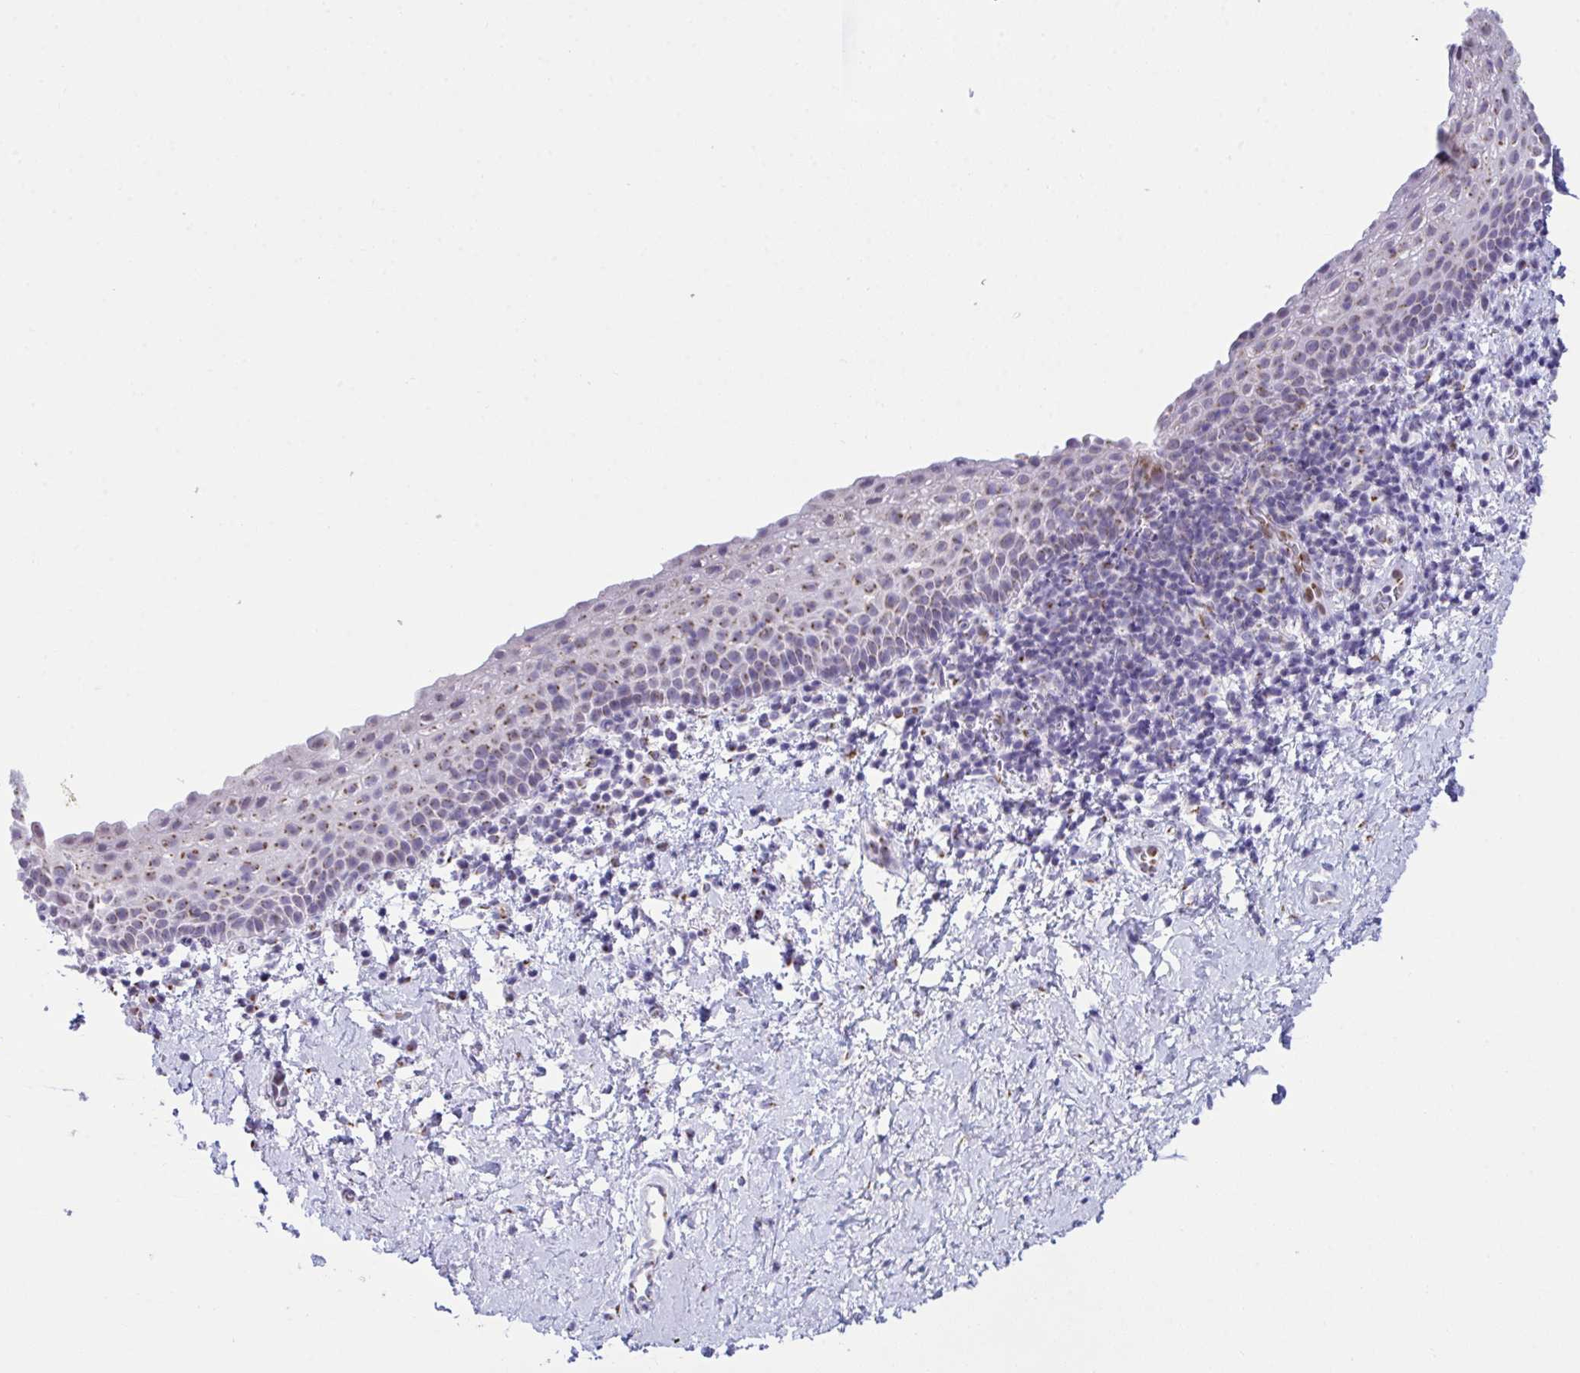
{"staining": {"intensity": "moderate", "quantity": "25%-75%", "location": "cytoplasmic/membranous"}, "tissue": "vagina", "cell_type": "Squamous epithelial cells", "image_type": "normal", "snomed": [{"axis": "morphology", "description": "Normal tissue, NOS"}, {"axis": "topography", "description": "Vagina"}], "caption": "Protein analysis of normal vagina displays moderate cytoplasmic/membranous staining in approximately 25%-75% of squamous epithelial cells.", "gene": "SCLY", "patient": {"sex": "female", "age": 61}}